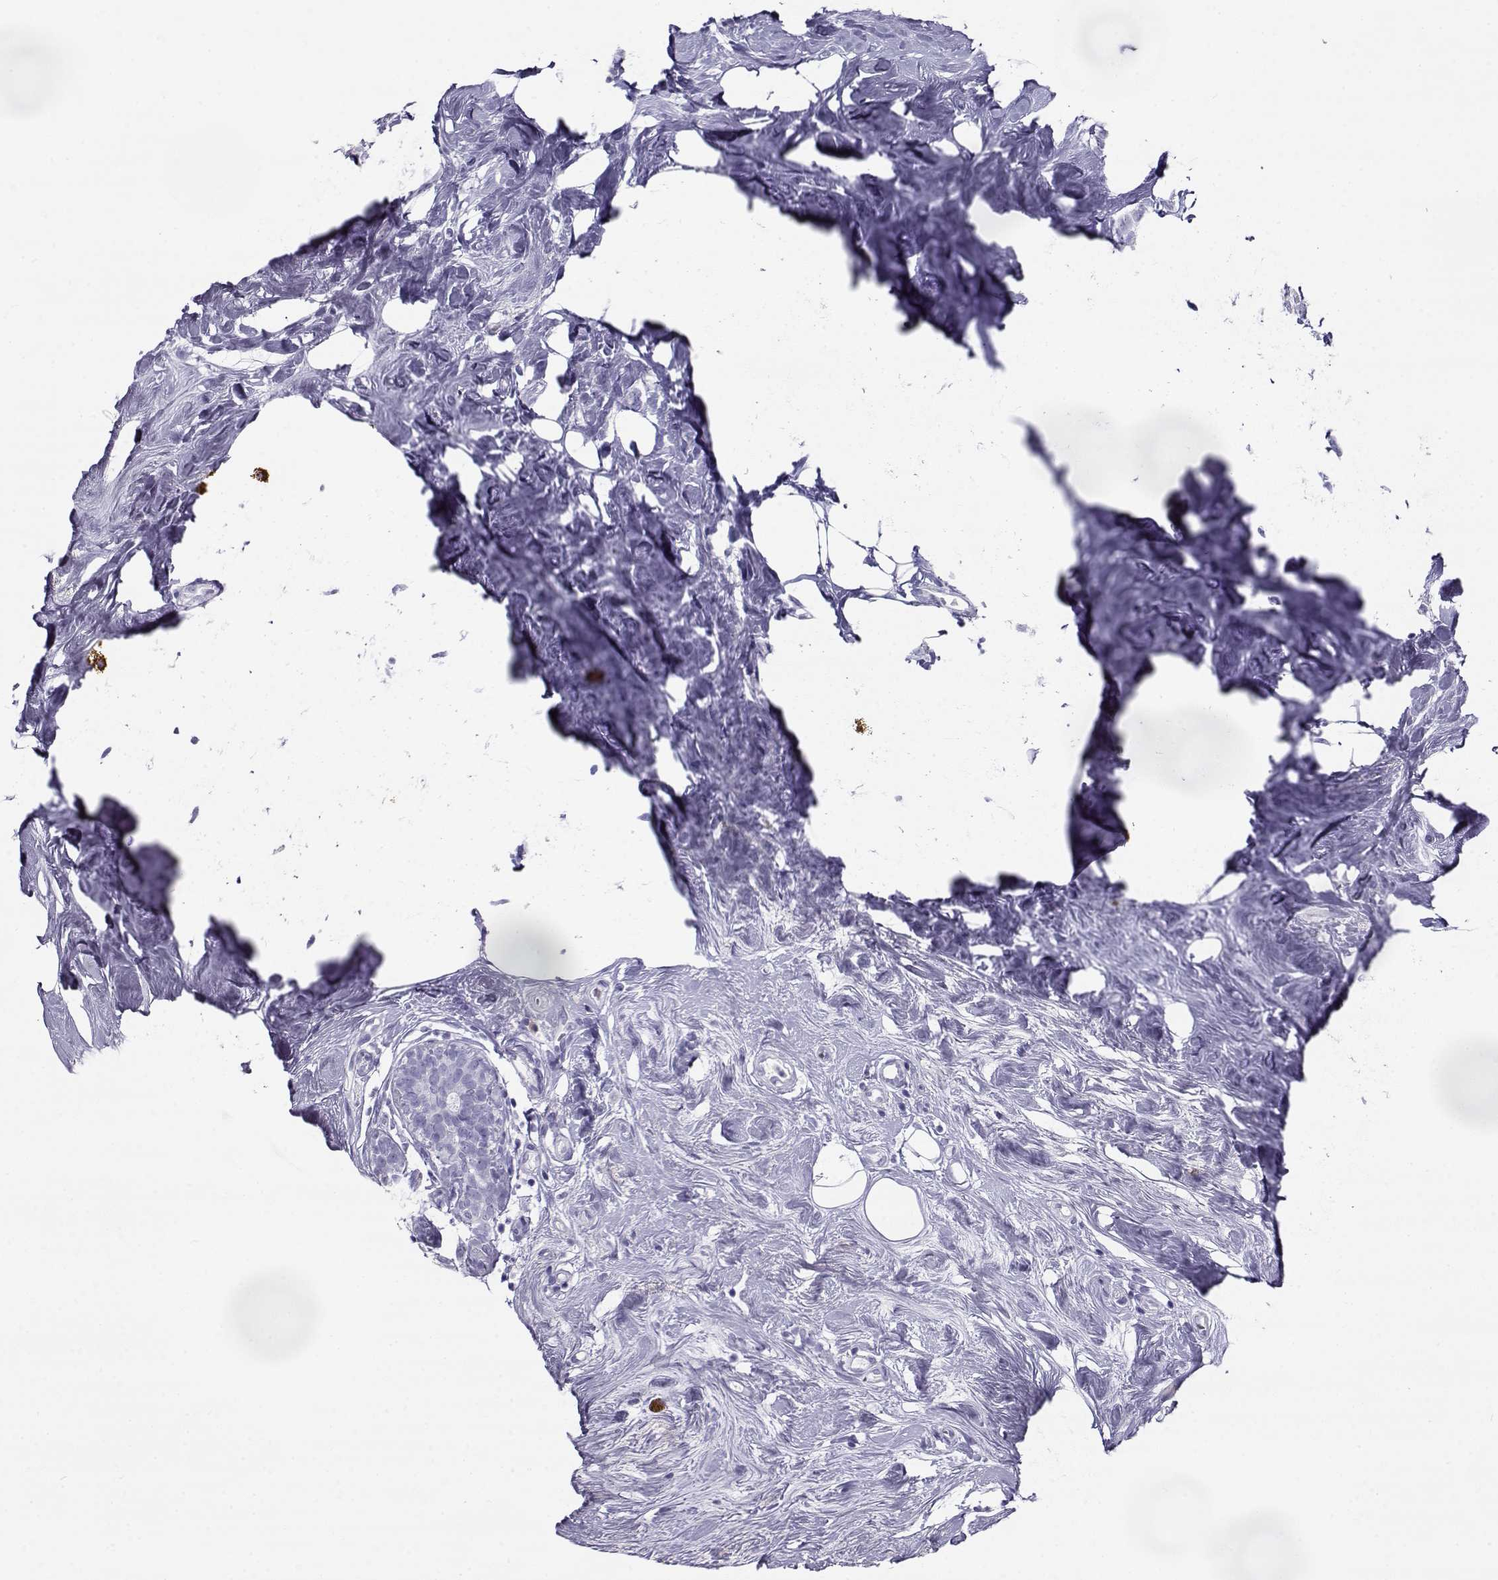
{"staining": {"intensity": "negative", "quantity": "none", "location": "none"}, "tissue": "breast cancer", "cell_type": "Tumor cells", "image_type": "cancer", "snomed": [{"axis": "morphology", "description": "Lobular carcinoma"}, {"axis": "topography", "description": "Breast"}], "caption": "Immunohistochemical staining of breast cancer exhibits no significant staining in tumor cells. Nuclei are stained in blue.", "gene": "CABS1", "patient": {"sex": "female", "age": 49}}